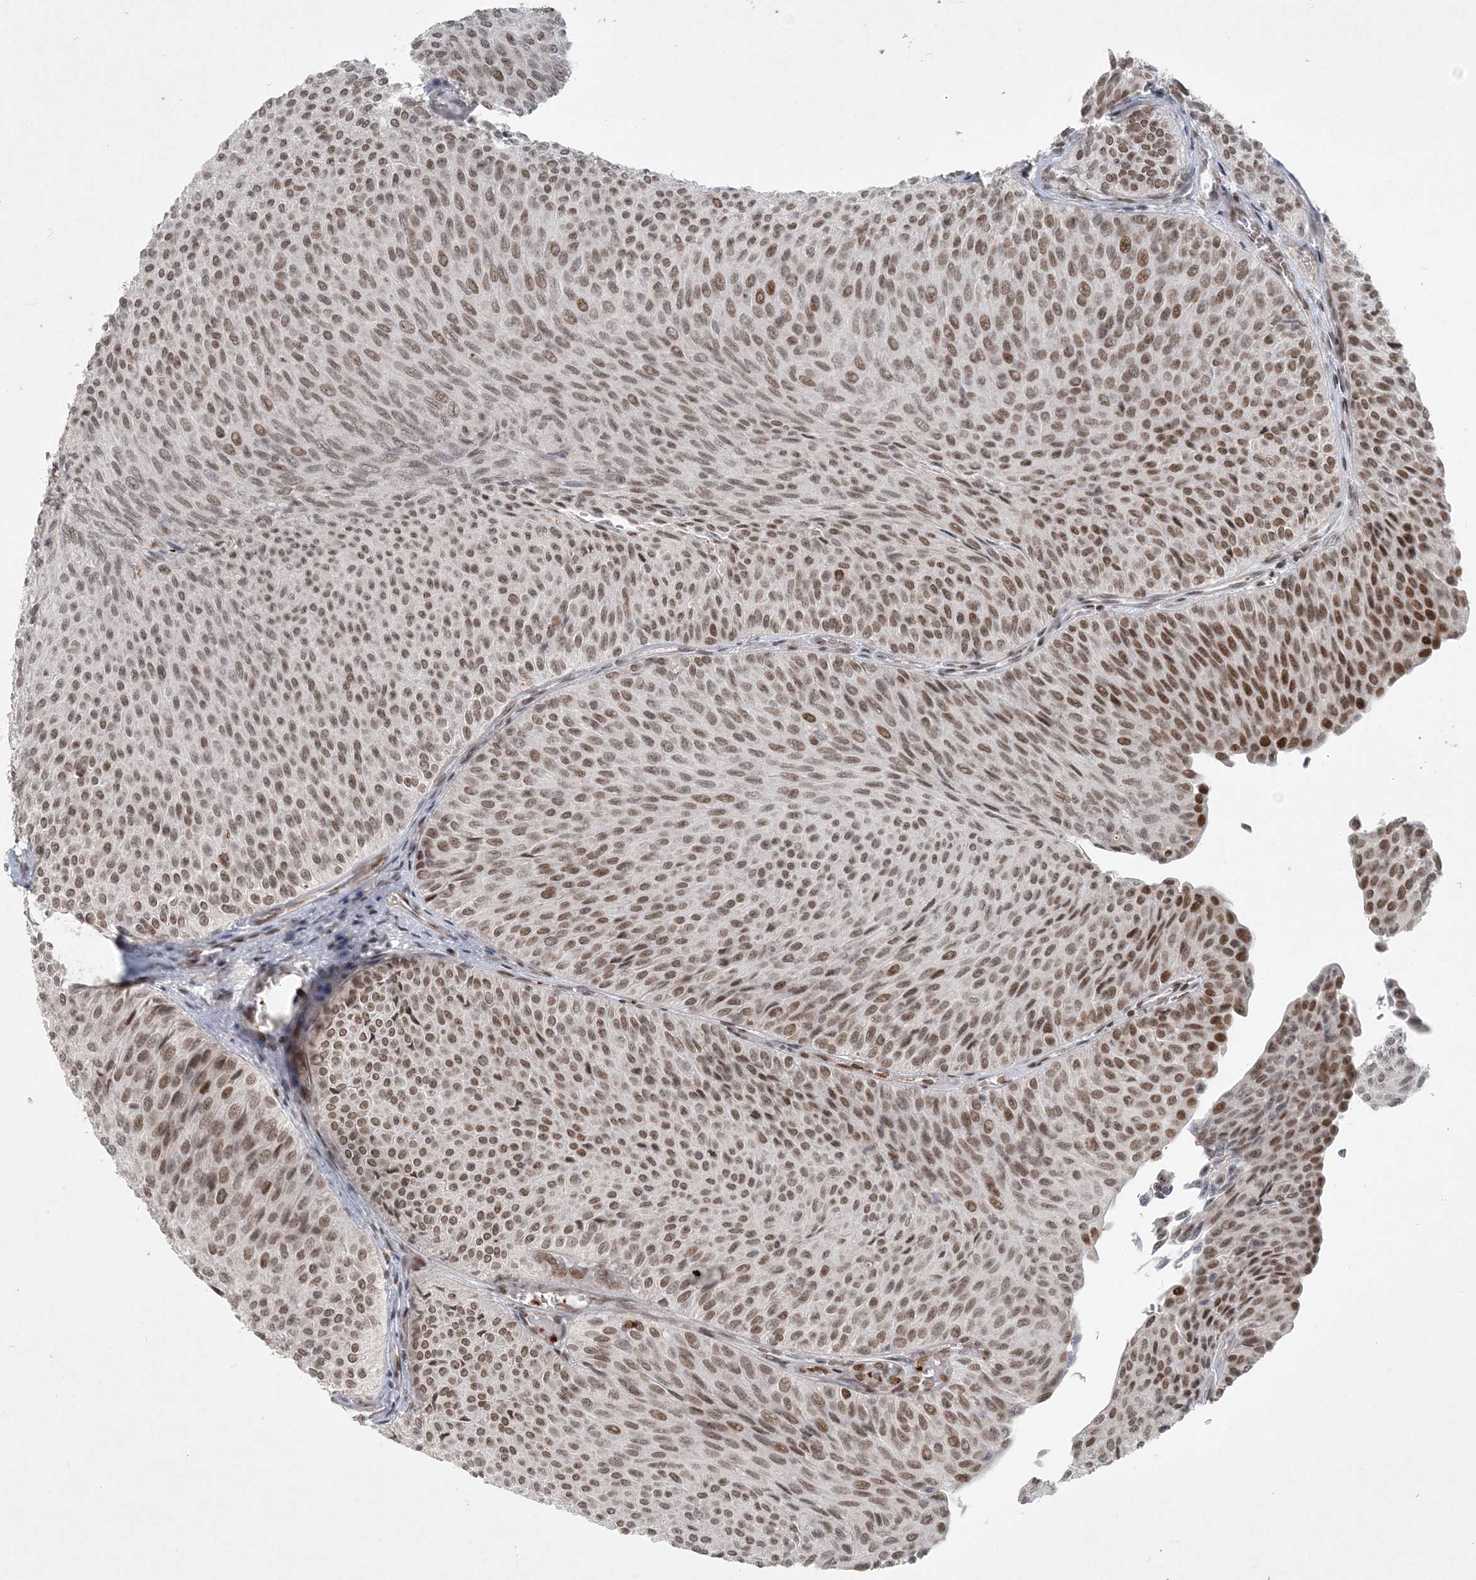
{"staining": {"intensity": "moderate", "quantity": ">75%", "location": "nuclear"}, "tissue": "urothelial cancer", "cell_type": "Tumor cells", "image_type": "cancer", "snomed": [{"axis": "morphology", "description": "Urothelial carcinoma, Low grade"}, {"axis": "topography", "description": "Urinary bladder"}], "caption": "Moderate nuclear expression for a protein is identified in about >75% of tumor cells of urothelial cancer using IHC.", "gene": "BAZ1B", "patient": {"sex": "male", "age": 78}}